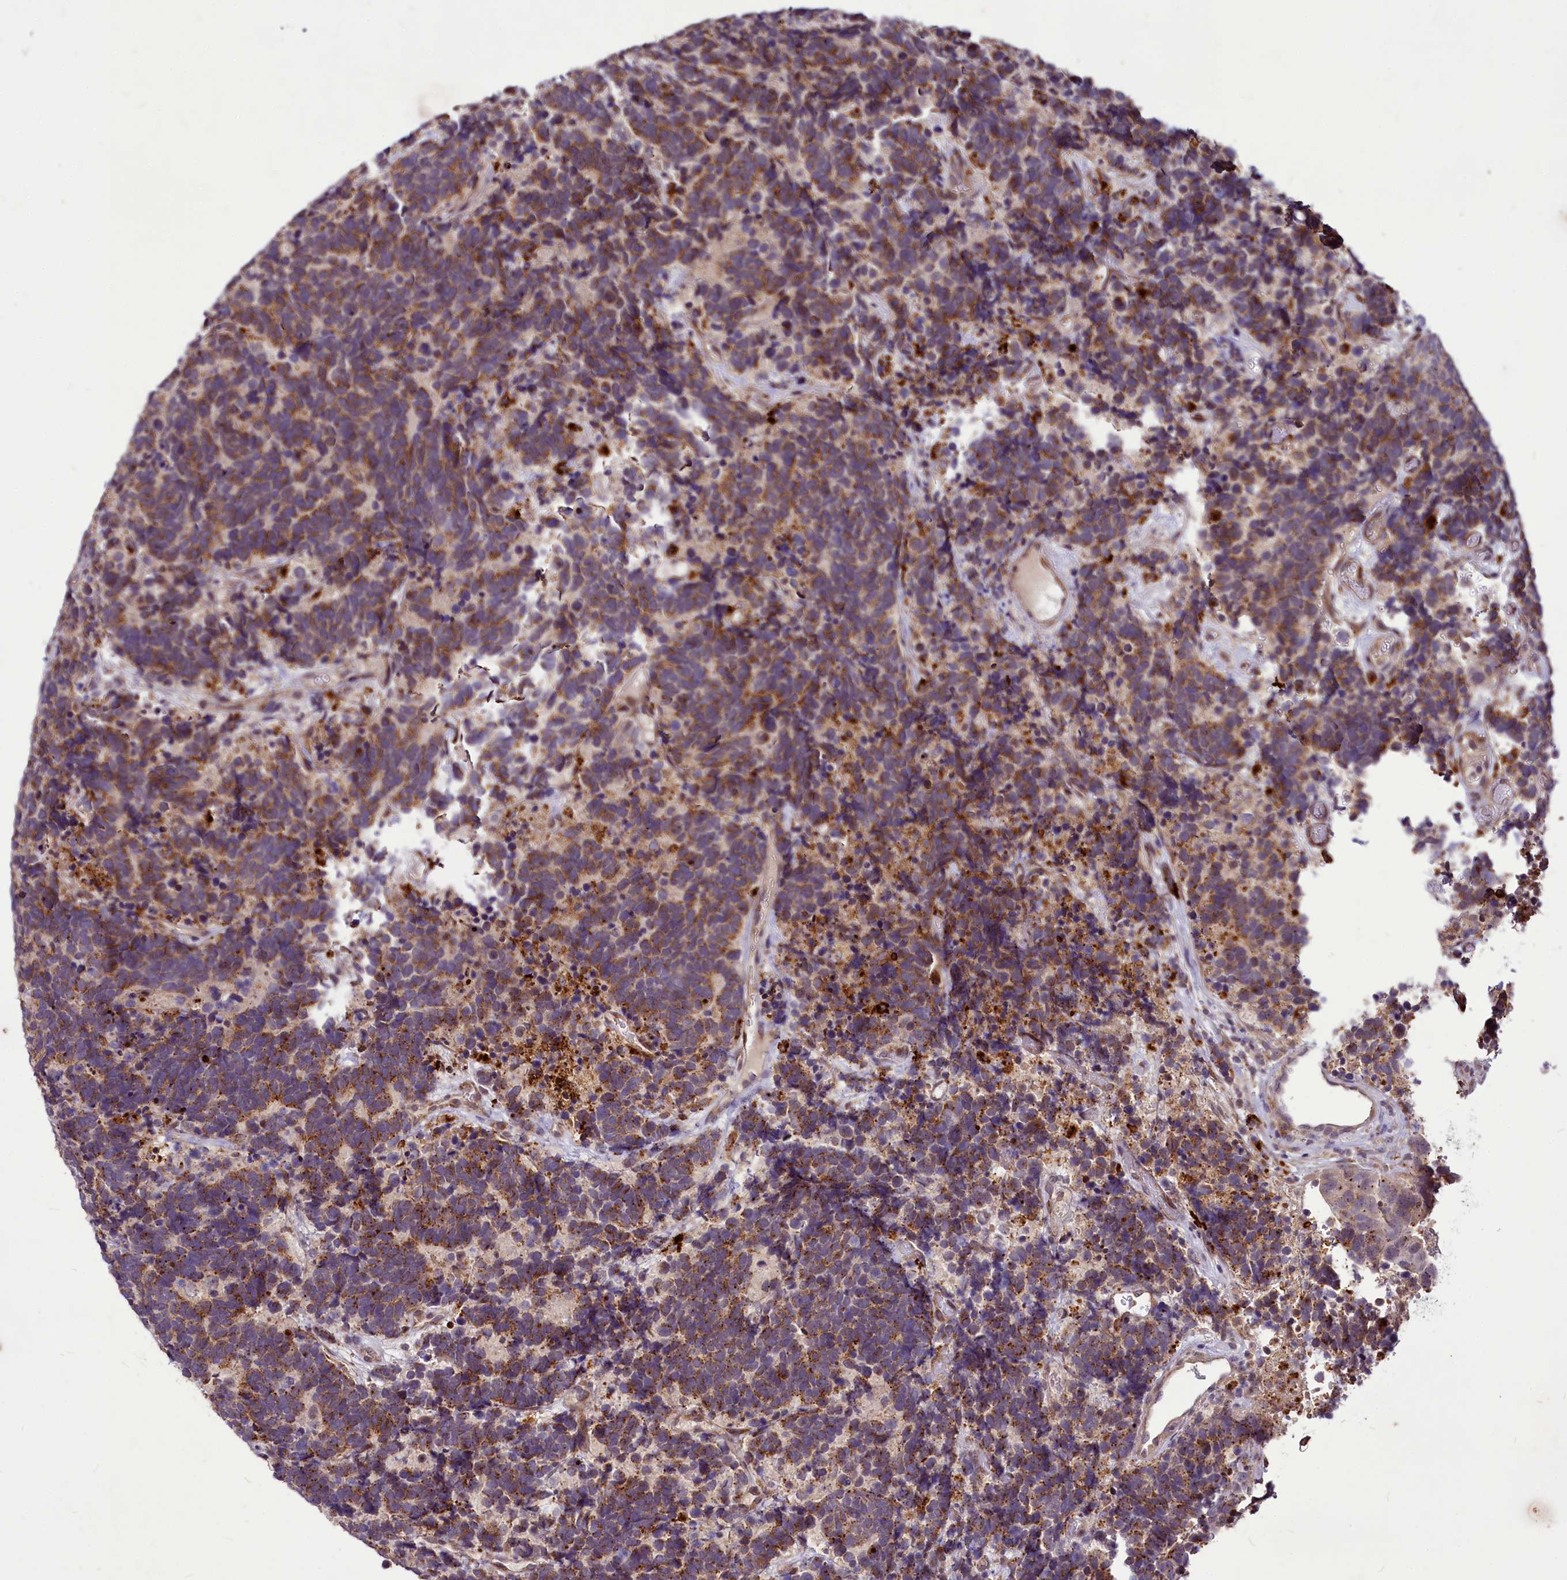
{"staining": {"intensity": "moderate", "quantity": ">75%", "location": "cytoplasmic/membranous"}, "tissue": "carcinoid", "cell_type": "Tumor cells", "image_type": "cancer", "snomed": [{"axis": "morphology", "description": "Carcinoma, NOS"}, {"axis": "morphology", "description": "Carcinoid, malignant, NOS"}, {"axis": "topography", "description": "Urinary bladder"}], "caption": "An immunohistochemistry histopathology image of tumor tissue is shown. Protein staining in brown shows moderate cytoplasmic/membranous positivity in carcinoma within tumor cells. The staining was performed using DAB (3,3'-diaminobenzidine), with brown indicating positive protein expression. Nuclei are stained blue with hematoxylin.", "gene": "C11orf86", "patient": {"sex": "male", "age": 57}}